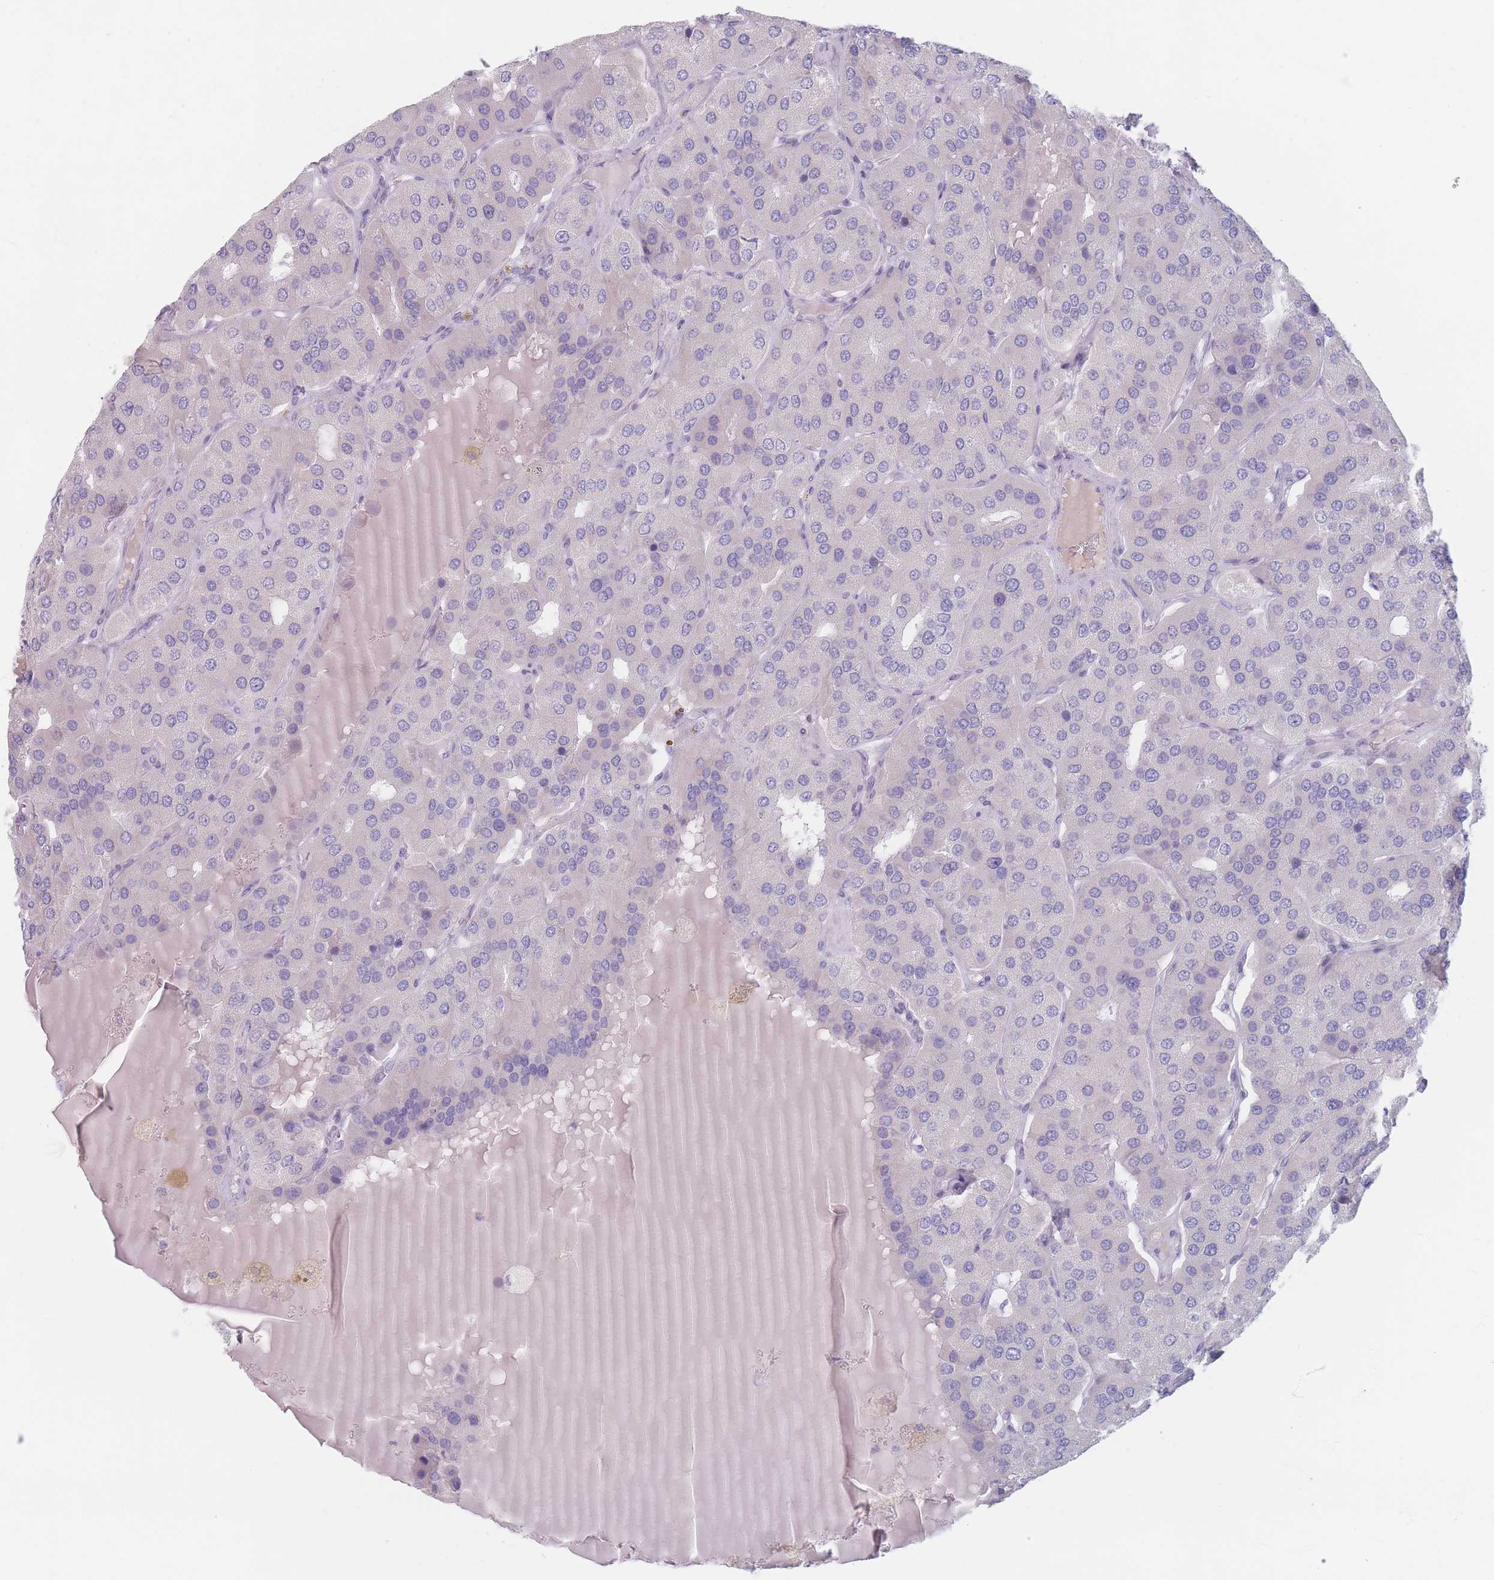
{"staining": {"intensity": "negative", "quantity": "none", "location": "none"}, "tissue": "parathyroid gland", "cell_type": "Glandular cells", "image_type": "normal", "snomed": [{"axis": "morphology", "description": "Normal tissue, NOS"}, {"axis": "morphology", "description": "Adenoma, NOS"}, {"axis": "topography", "description": "Parathyroid gland"}], "caption": "Parathyroid gland stained for a protein using immunohistochemistry (IHC) displays no staining glandular cells.", "gene": "PIGM", "patient": {"sex": "female", "age": 86}}